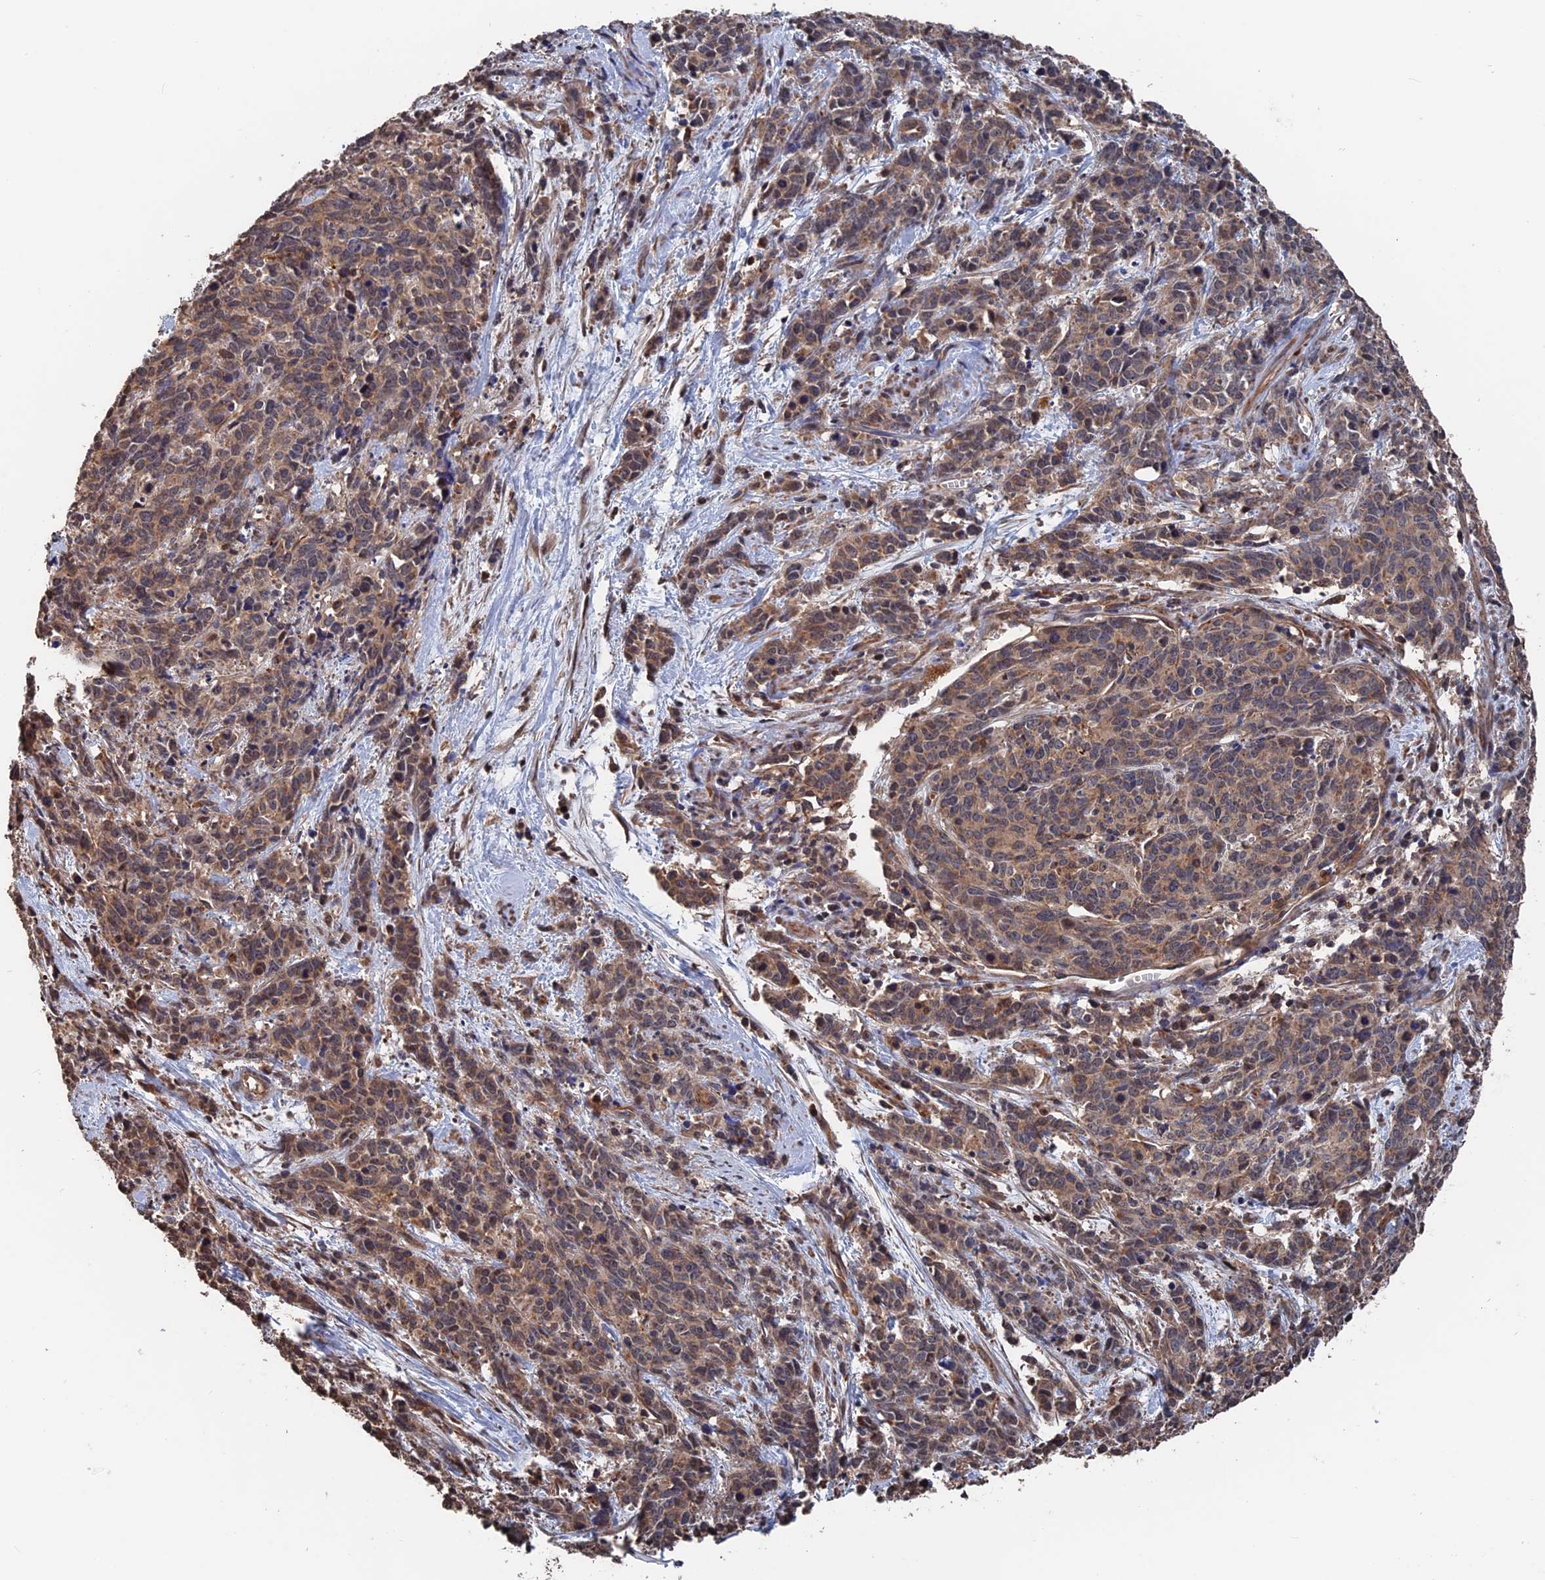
{"staining": {"intensity": "weak", "quantity": ">75%", "location": "cytoplasmic/membranous,nuclear"}, "tissue": "cervical cancer", "cell_type": "Tumor cells", "image_type": "cancer", "snomed": [{"axis": "morphology", "description": "Squamous cell carcinoma, NOS"}, {"axis": "topography", "description": "Cervix"}], "caption": "Cervical cancer stained for a protein (brown) displays weak cytoplasmic/membranous and nuclear positive positivity in approximately >75% of tumor cells.", "gene": "PDE12", "patient": {"sex": "female", "age": 60}}